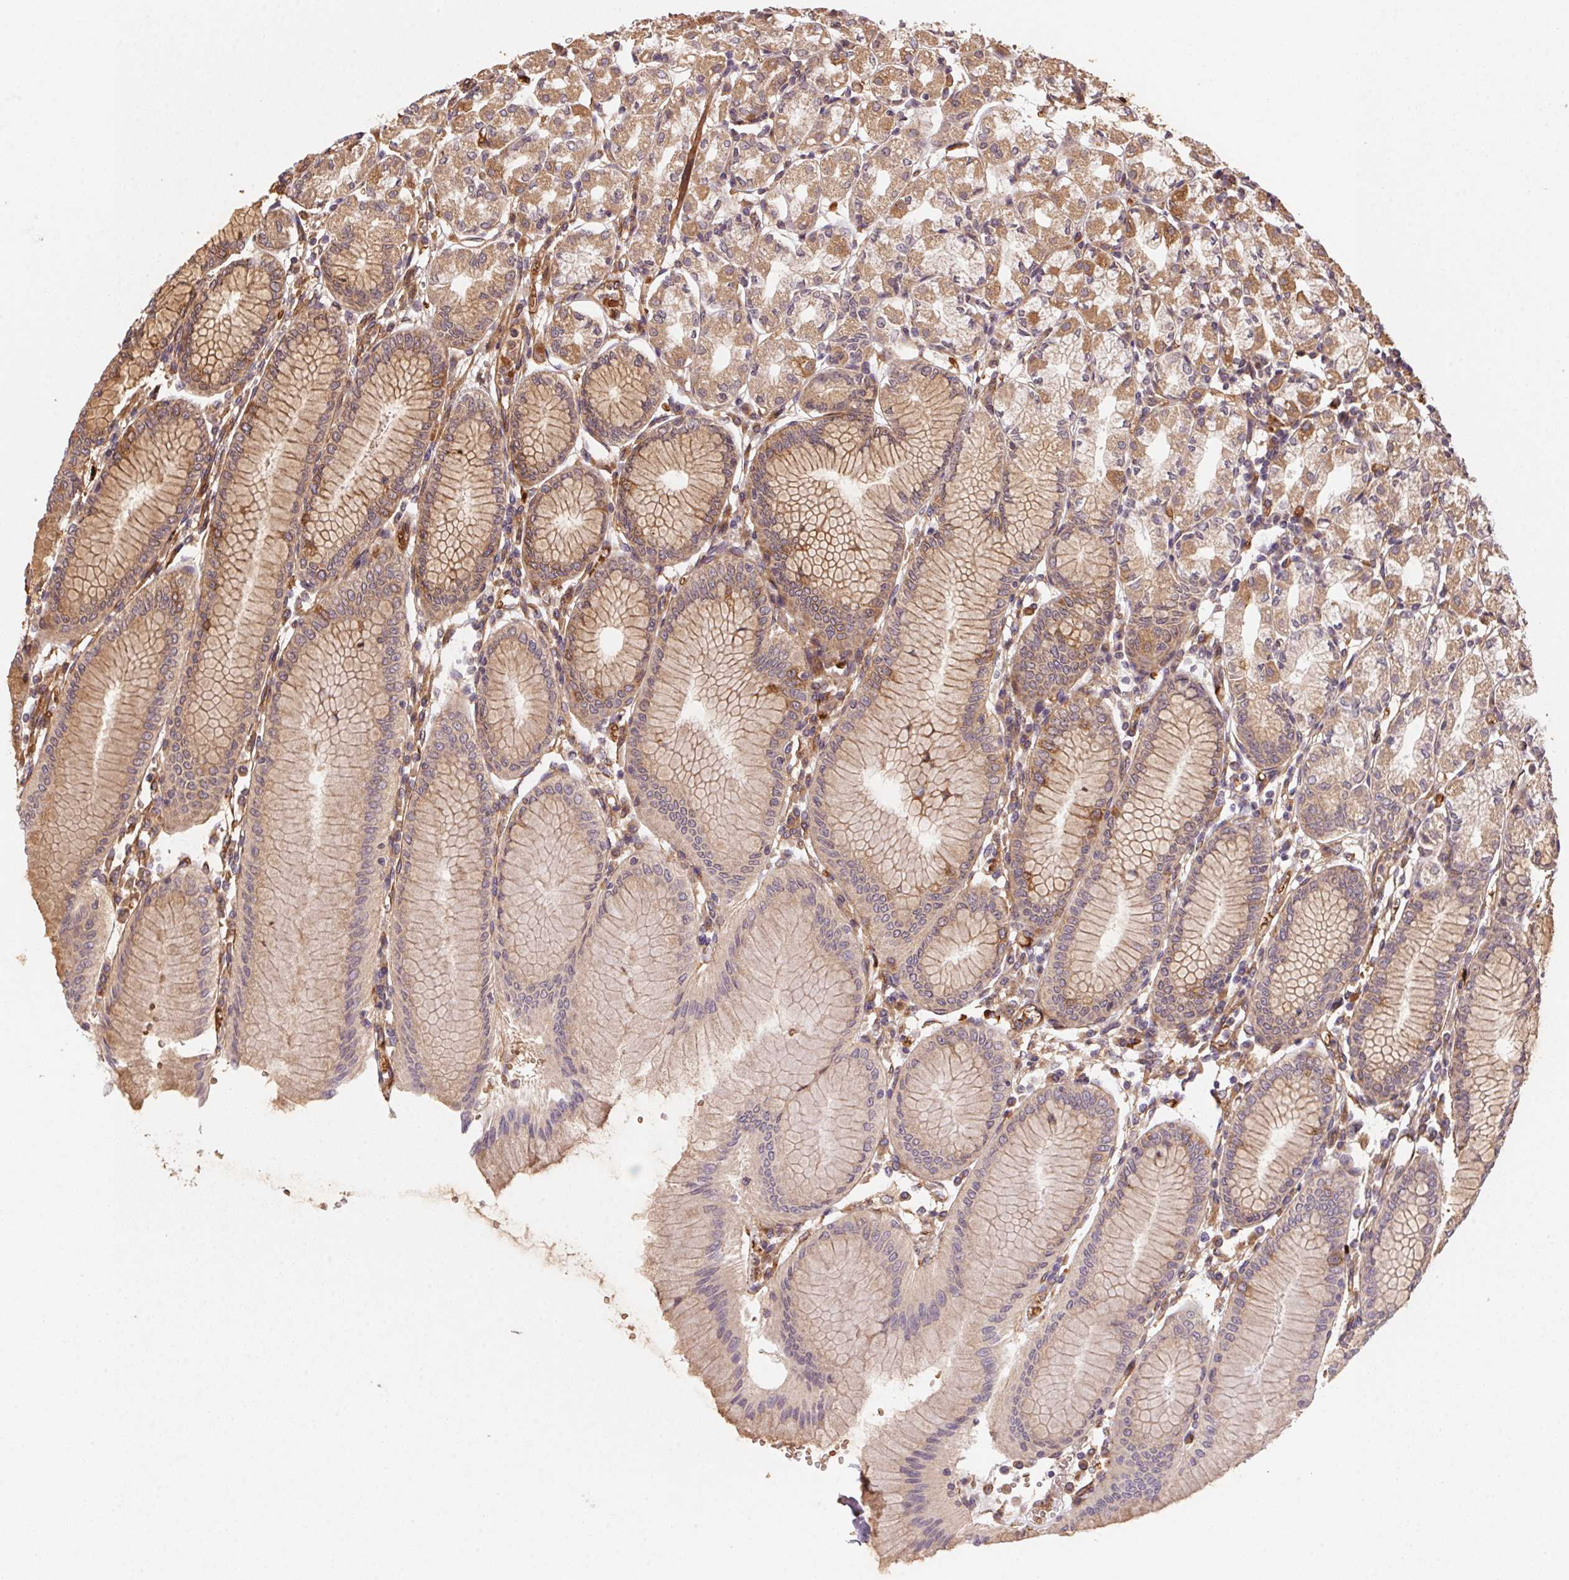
{"staining": {"intensity": "strong", "quantity": "25%-75%", "location": "cytoplasmic/membranous"}, "tissue": "stomach", "cell_type": "Glandular cells", "image_type": "normal", "snomed": [{"axis": "morphology", "description": "Normal tissue, NOS"}, {"axis": "topography", "description": "Skeletal muscle"}, {"axis": "topography", "description": "Stomach"}], "caption": "Human stomach stained with a brown dye exhibits strong cytoplasmic/membranous positive expression in approximately 25%-75% of glandular cells.", "gene": "USE1", "patient": {"sex": "female", "age": 57}}